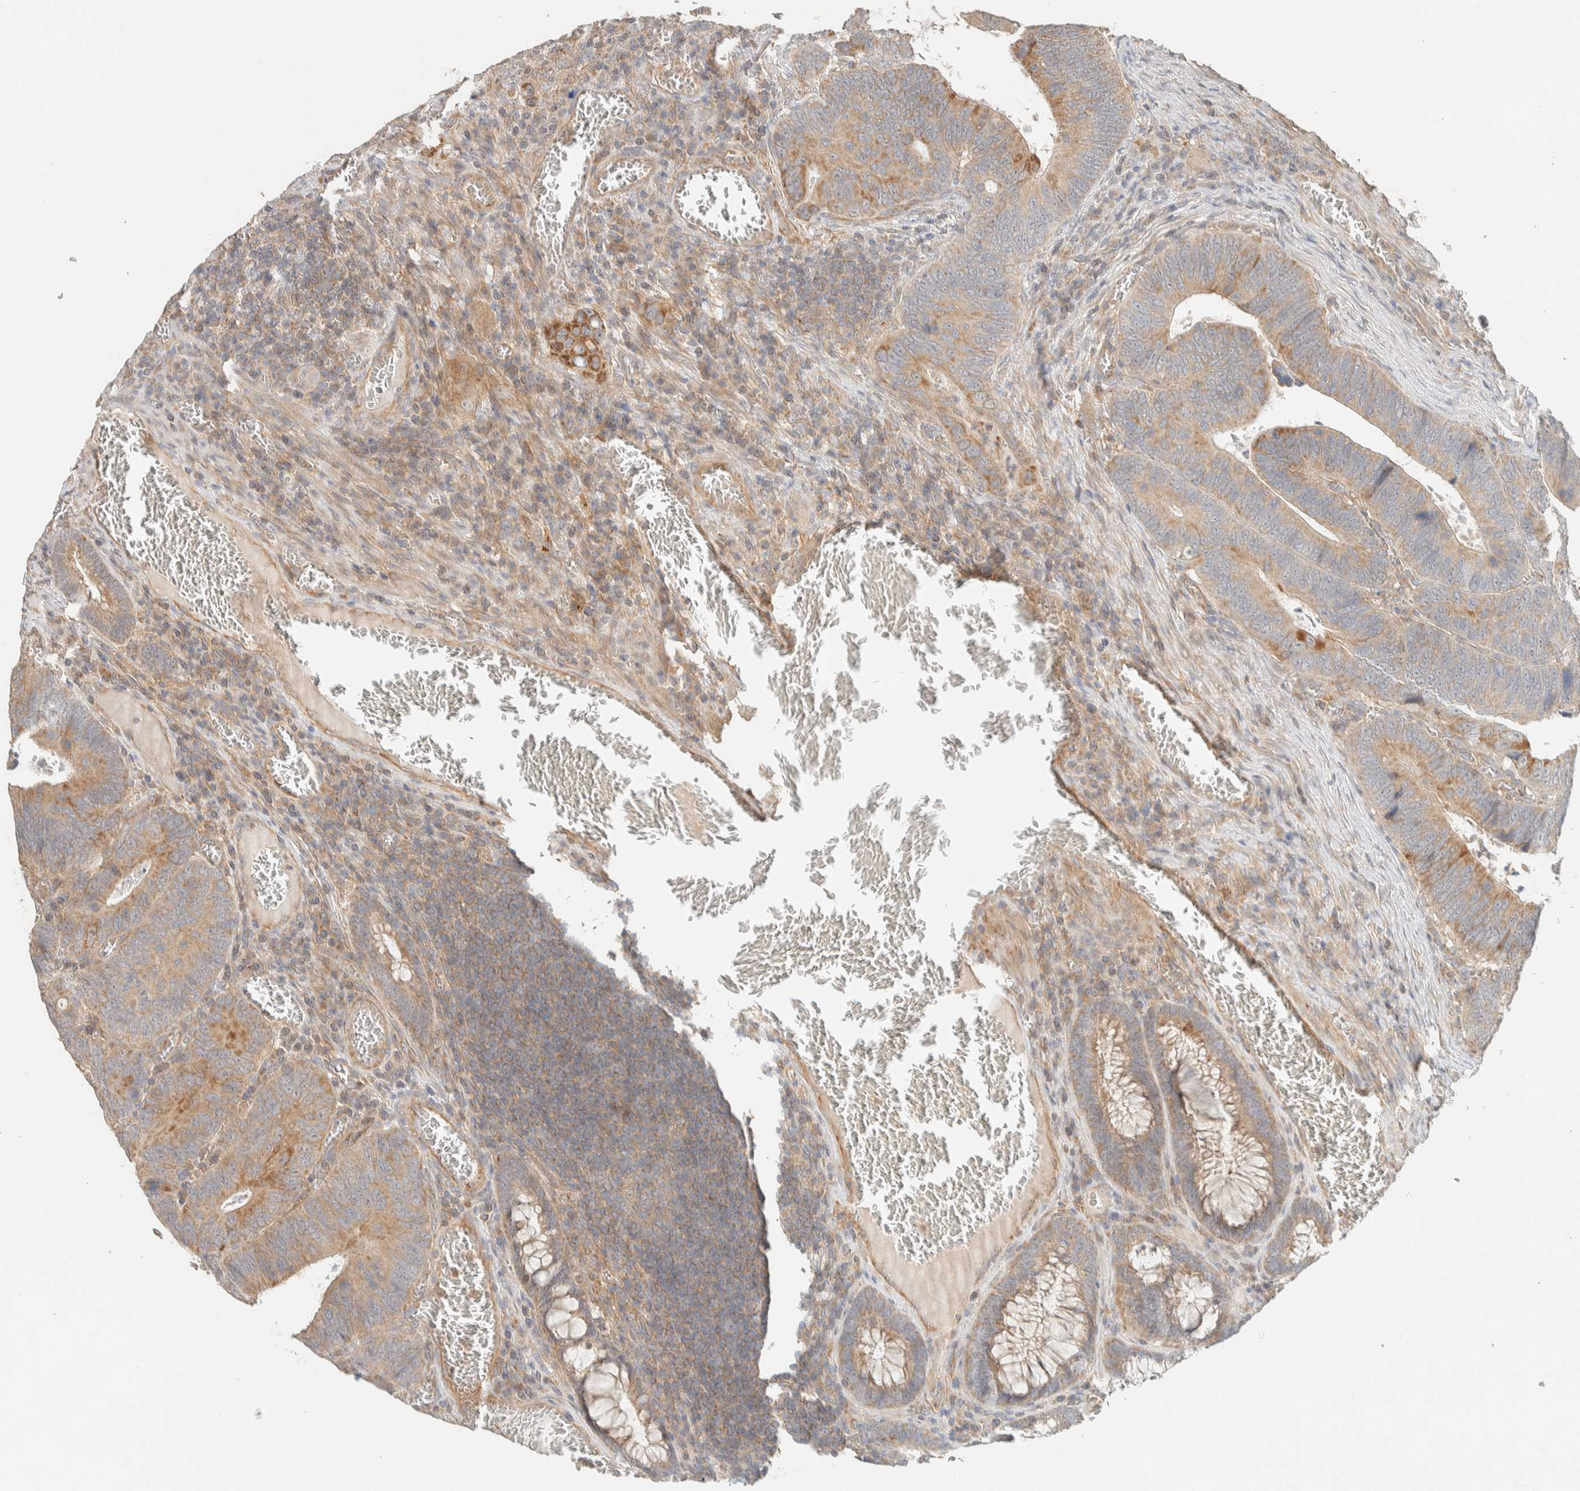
{"staining": {"intensity": "weak", "quantity": ">75%", "location": "cytoplasmic/membranous"}, "tissue": "colorectal cancer", "cell_type": "Tumor cells", "image_type": "cancer", "snomed": [{"axis": "morphology", "description": "Inflammation, NOS"}, {"axis": "morphology", "description": "Adenocarcinoma, NOS"}, {"axis": "topography", "description": "Colon"}], "caption": "A low amount of weak cytoplasmic/membranous positivity is appreciated in about >75% of tumor cells in adenocarcinoma (colorectal) tissue. Using DAB (brown) and hematoxylin (blue) stains, captured at high magnification using brightfield microscopy.", "gene": "PDE7B", "patient": {"sex": "male", "age": 72}}